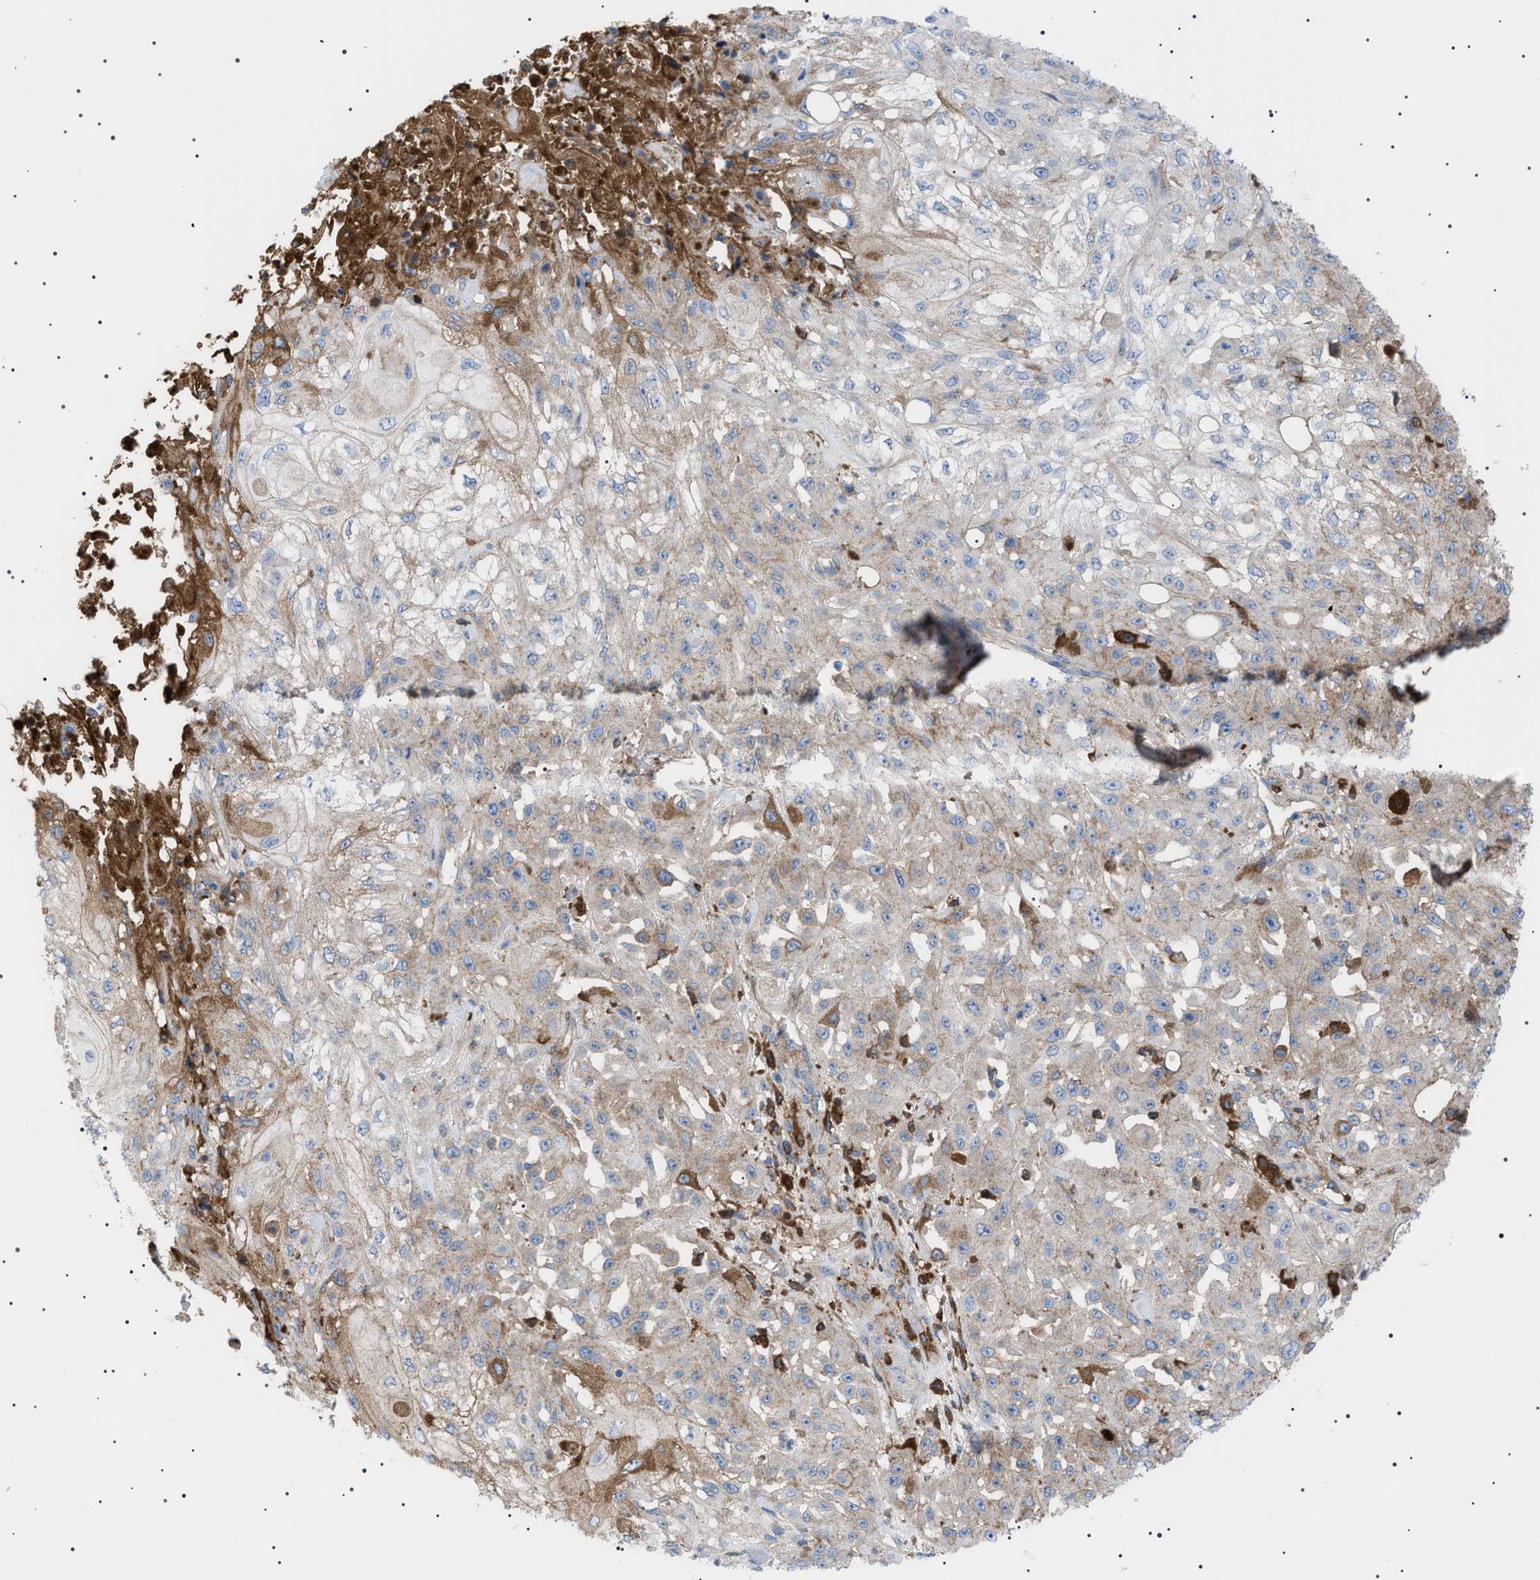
{"staining": {"intensity": "weak", "quantity": "25%-75%", "location": "cytoplasmic/membranous"}, "tissue": "skin cancer", "cell_type": "Tumor cells", "image_type": "cancer", "snomed": [{"axis": "morphology", "description": "Squamous cell carcinoma, NOS"}, {"axis": "morphology", "description": "Squamous cell carcinoma, metastatic, NOS"}, {"axis": "topography", "description": "Skin"}, {"axis": "topography", "description": "Lymph node"}], "caption": "Immunohistochemical staining of skin squamous cell carcinoma shows low levels of weak cytoplasmic/membranous staining in approximately 25%-75% of tumor cells.", "gene": "LPA", "patient": {"sex": "male", "age": 75}}